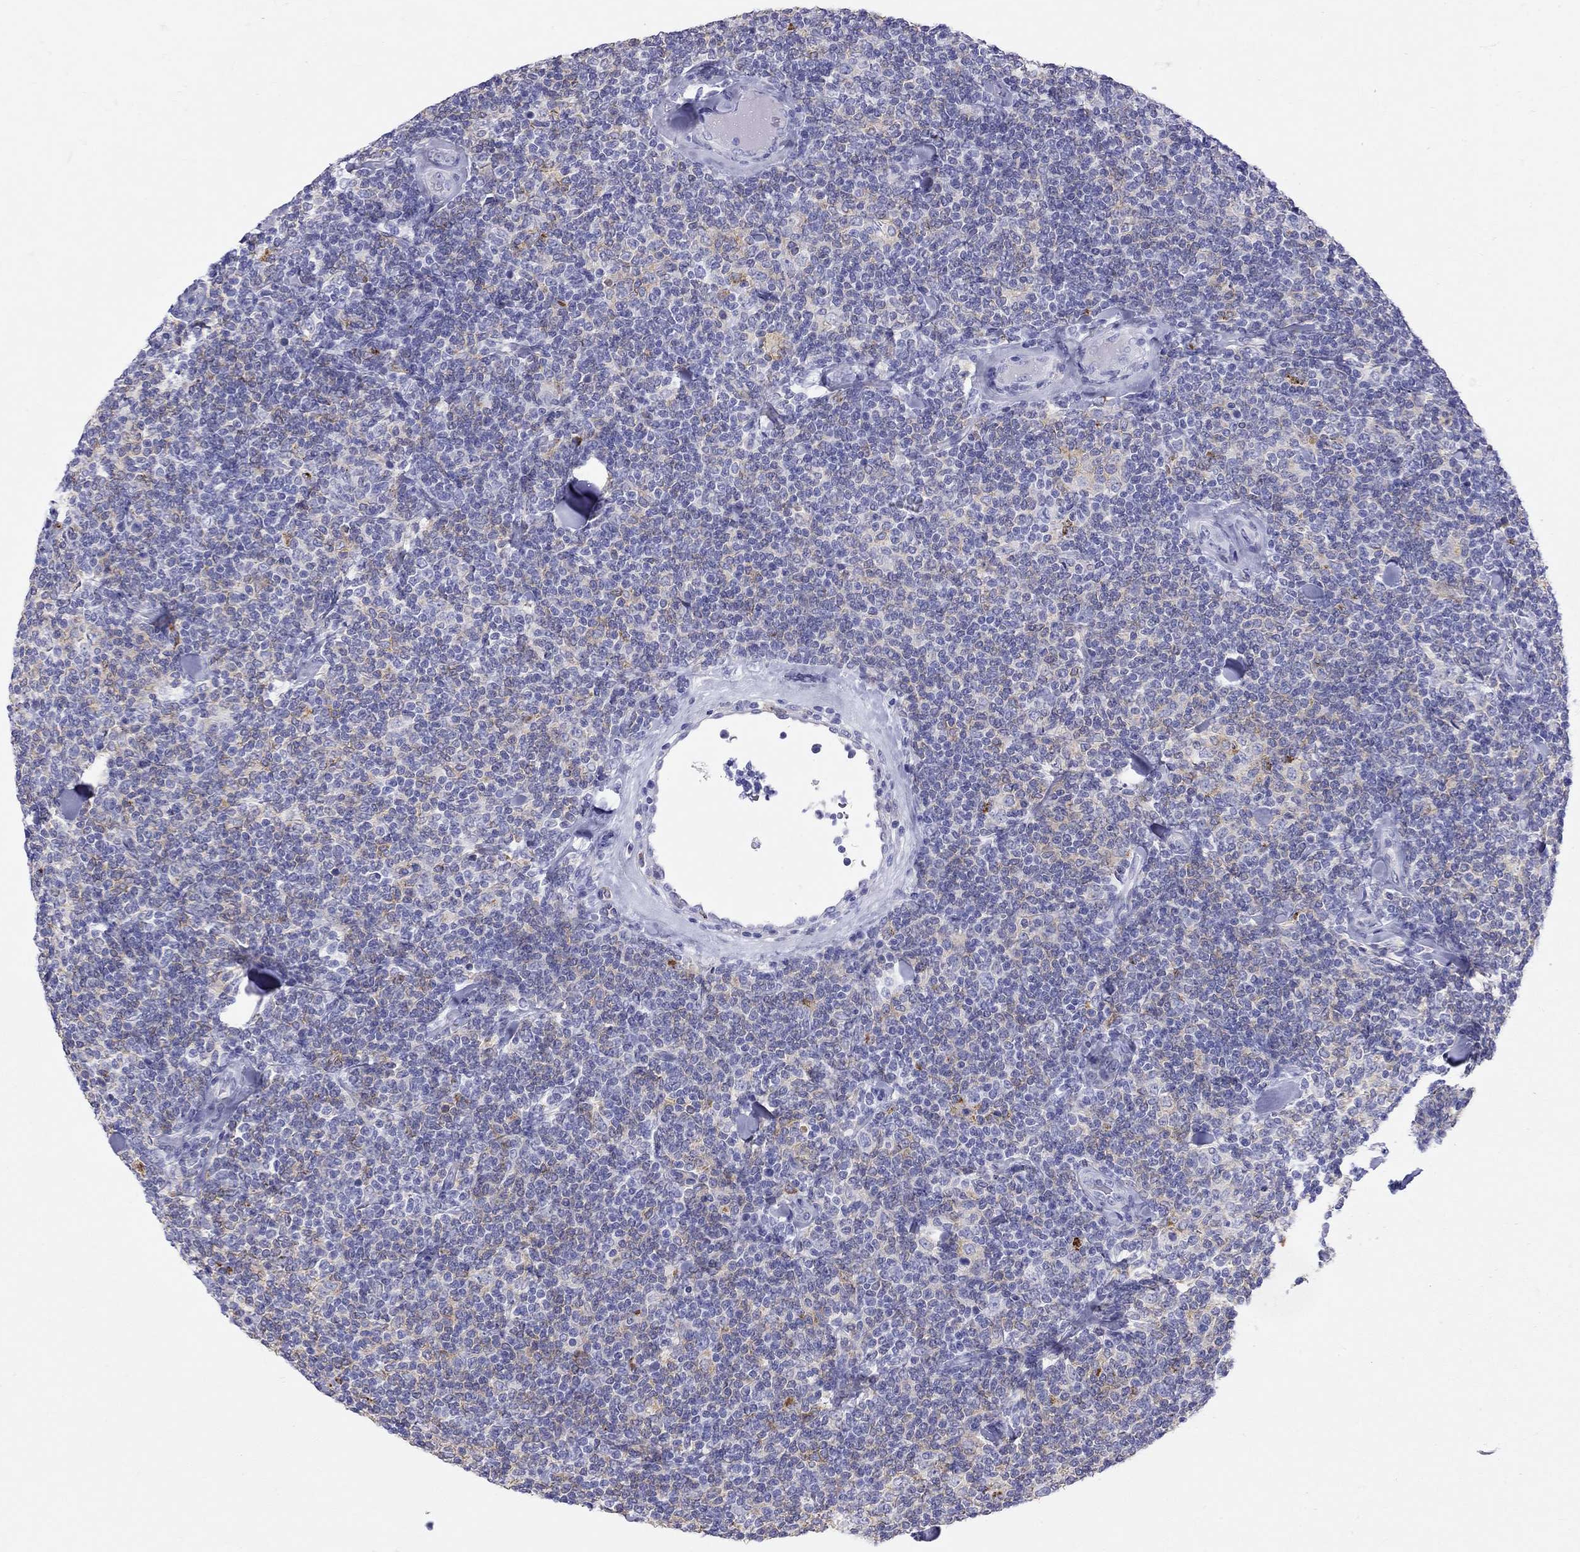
{"staining": {"intensity": "negative", "quantity": "none", "location": "none"}, "tissue": "lymphoma", "cell_type": "Tumor cells", "image_type": "cancer", "snomed": [{"axis": "morphology", "description": "Malignant lymphoma, non-Hodgkin's type, Low grade"}, {"axis": "topography", "description": "Lymph node"}], "caption": "Immunohistochemistry (IHC) micrograph of malignant lymphoma, non-Hodgkin's type (low-grade) stained for a protein (brown), which shows no expression in tumor cells. (DAB immunohistochemistry (IHC) with hematoxylin counter stain).", "gene": "HLA-DQB2", "patient": {"sex": "female", "age": 56}}